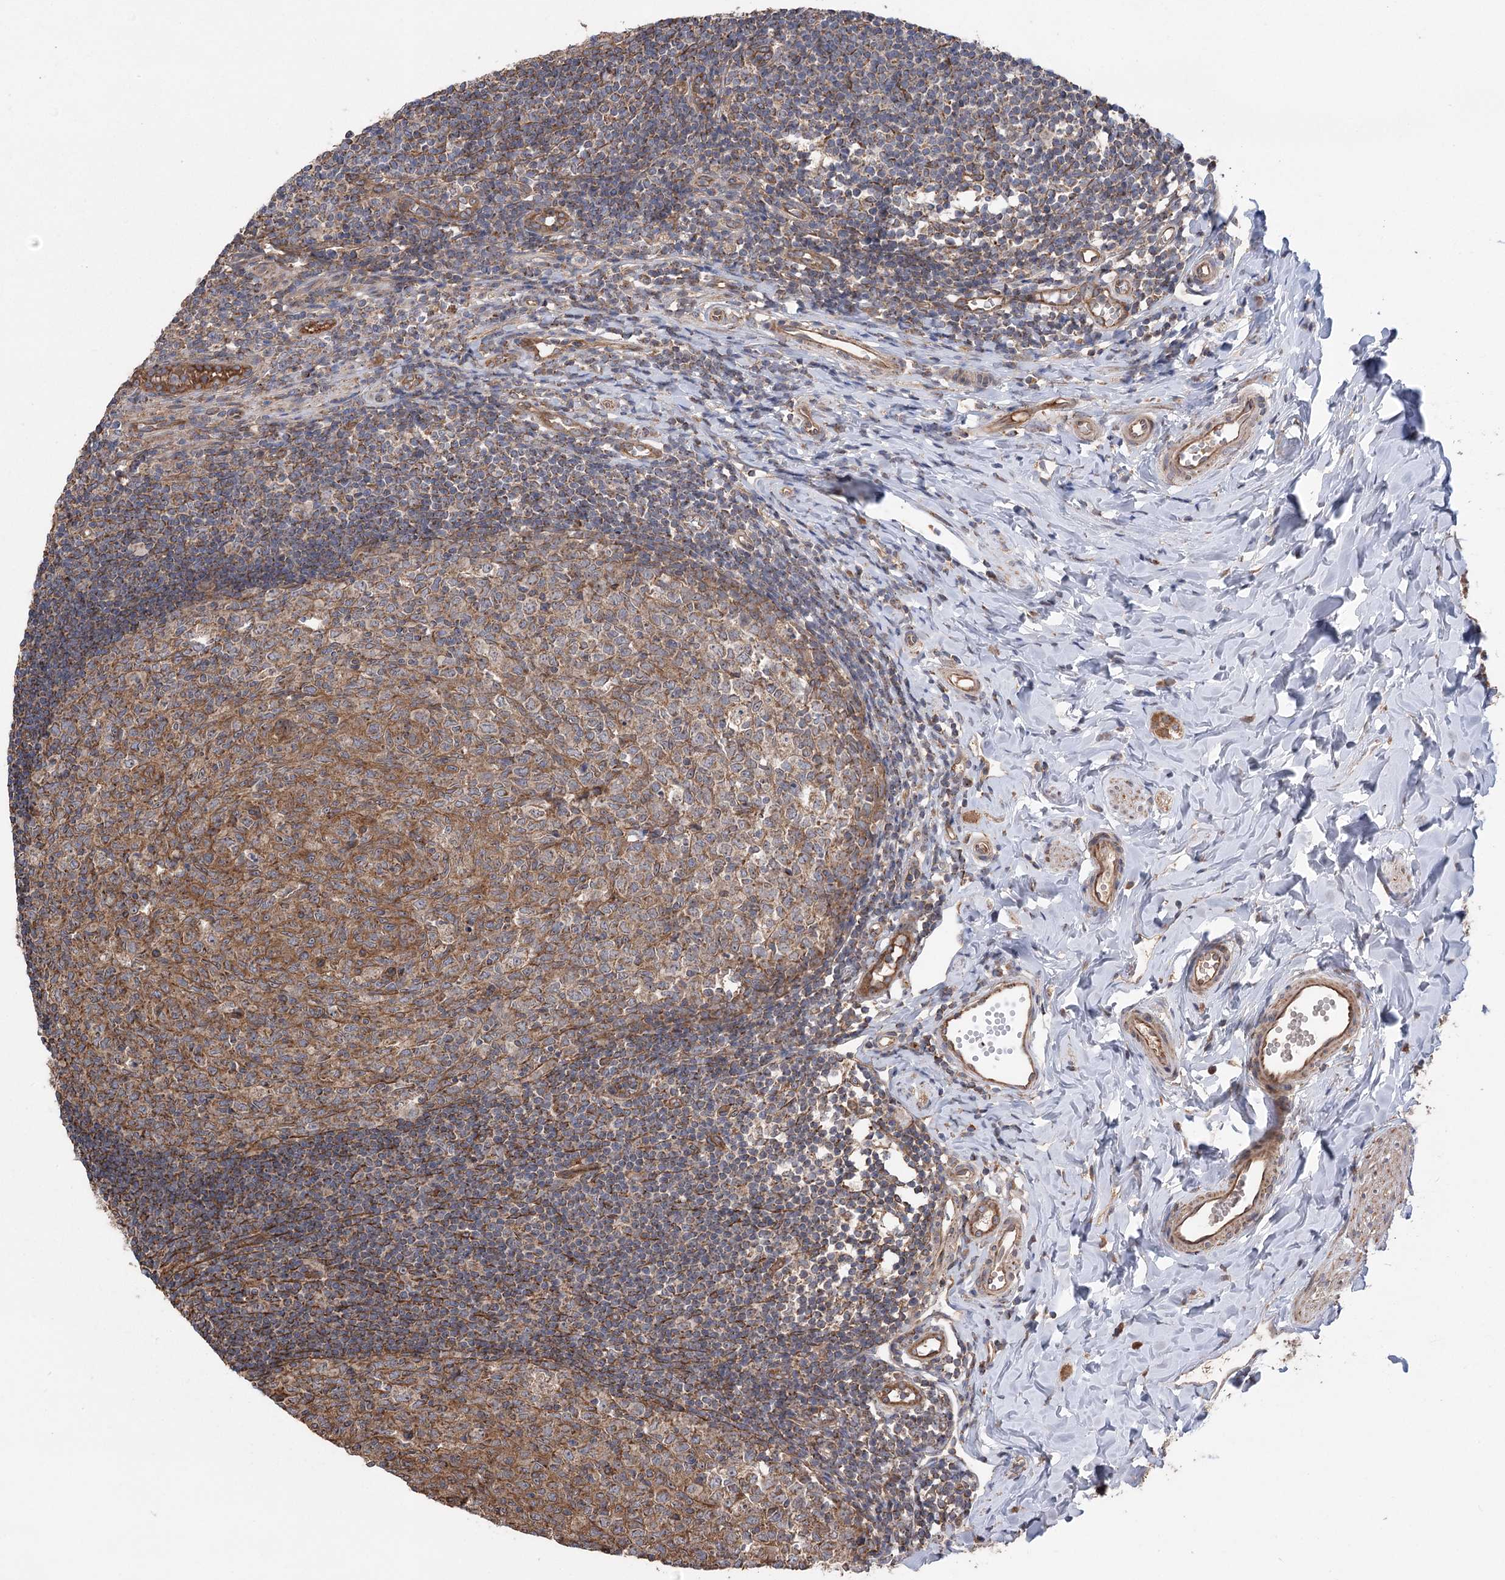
{"staining": {"intensity": "strong", "quantity": ">75%", "location": "cytoplasmic/membranous"}, "tissue": "appendix", "cell_type": "Glandular cells", "image_type": "normal", "snomed": [{"axis": "morphology", "description": "Normal tissue, NOS"}, {"axis": "topography", "description": "Appendix"}], "caption": "Protein staining of unremarkable appendix shows strong cytoplasmic/membranous positivity in approximately >75% of glandular cells.", "gene": "RWDD4", "patient": {"sex": "male", "age": 14}}